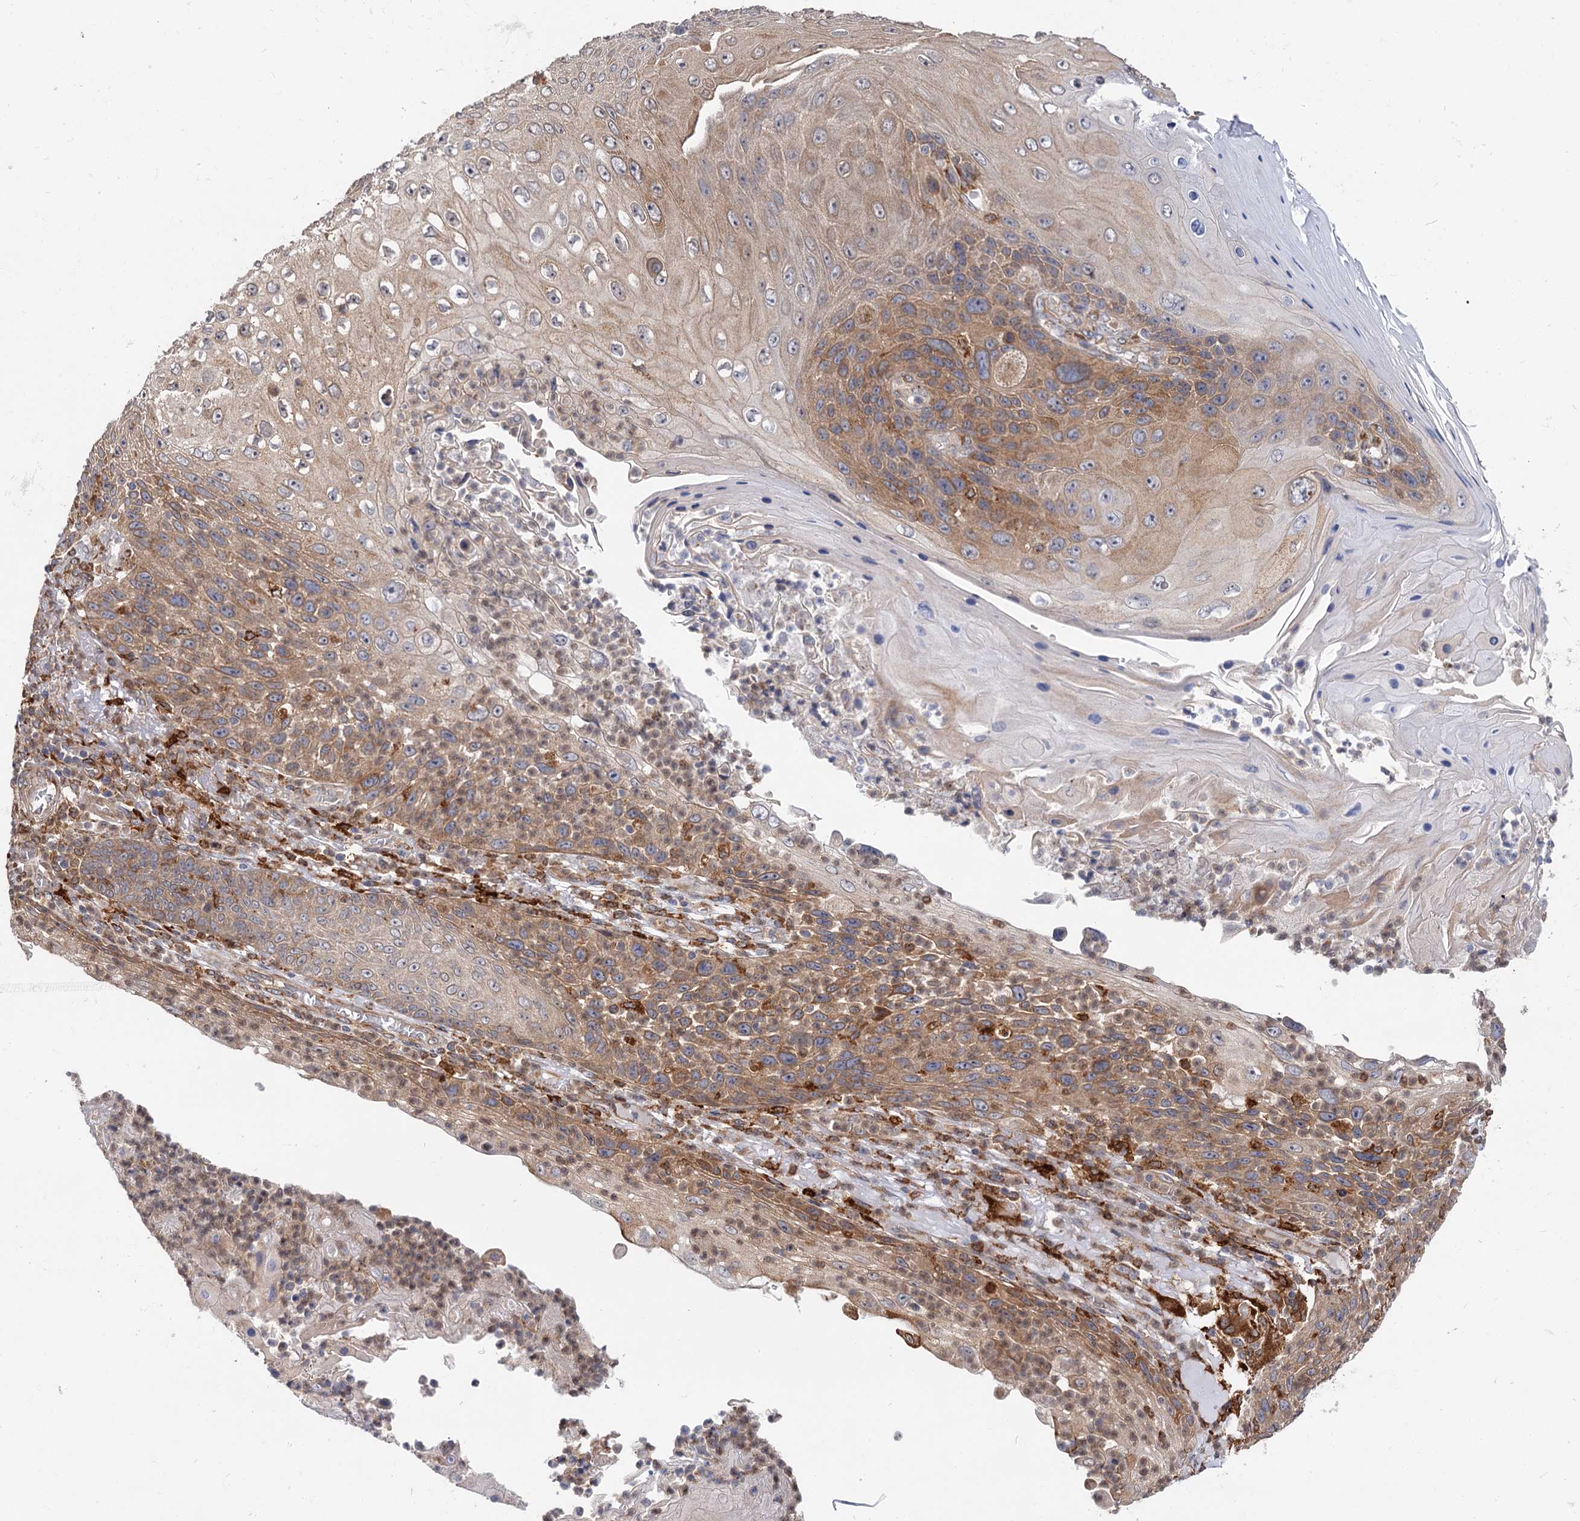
{"staining": {"intensity": "moderate", "quantity": ">75%", "location": "cytoplasmic/membranous"}, "tissue": "skin cancer", "cell_type": "Tumor cells", "image_type": "cancer", "snomed": [{"axis": "morphology", "description": "Squamous cell carcinoma, NOS"}, {"axis": "topography", "description": "Skin"}], "caption": "Human skin squamous cell carcinoma stained with a brown dye shows moderate cytoplasmic/membranous positive positivity in about >75% of tumor cells.", "gene": "PPIP5K2", "patient": {"sex": "female", "age": 88}}